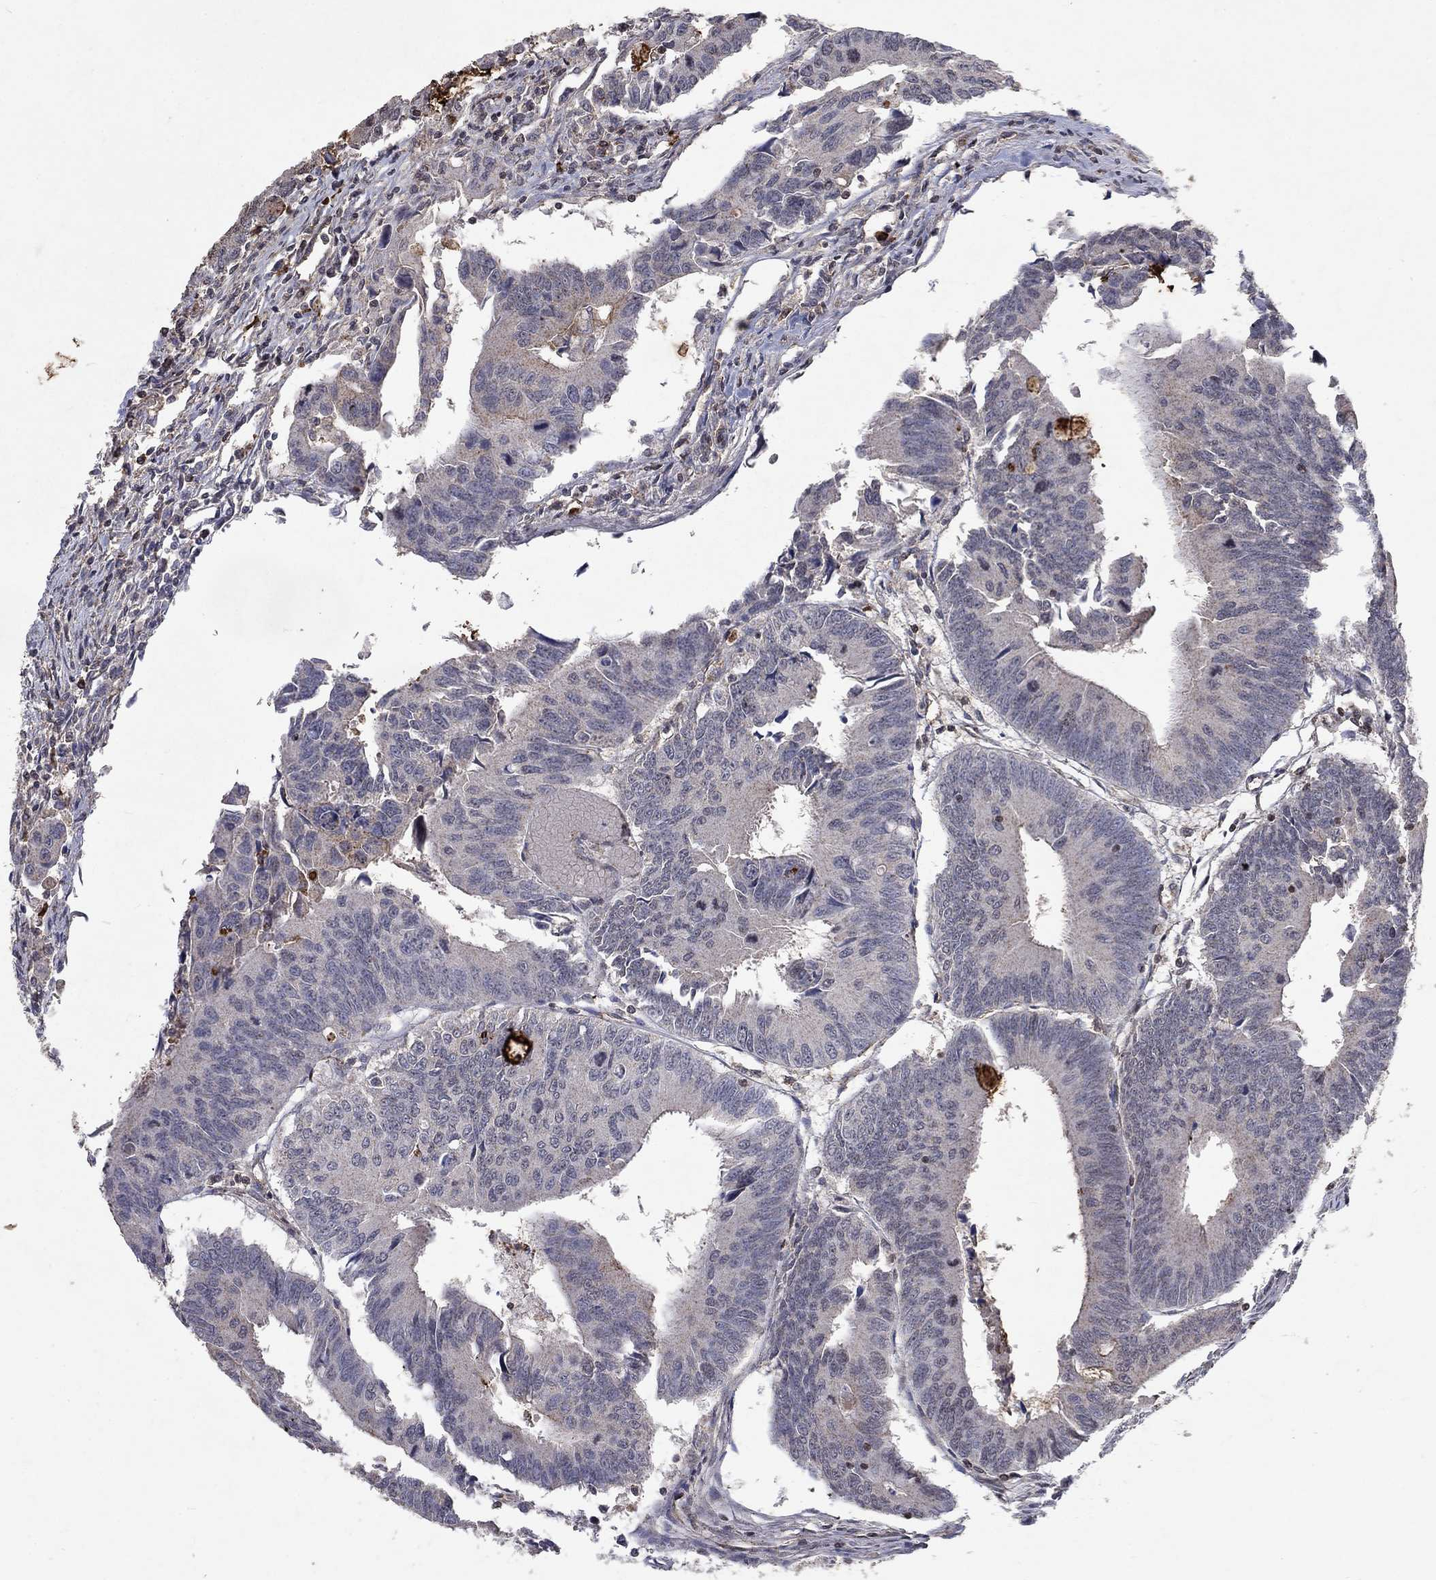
{"staining": {"intensity": "weak", "quantity": "<25%", "location": "cytoplasmic/membranous"}, "tissue": "colorectal cancer", "cell_type": "Tumor cells", "image_type": "cancer", "snomed": [{"axis": "morphology", "description": "Adenocarcinoma, NOS"}, {"axis": "topography", "description": "Rectum"}], "caption": "Human adenocarcinoma (colorectal) stained for a protein using IHC reveals no staining in tumor cells.", "gene": "CD24", "patient": {"sex": "male", "age": 67}}